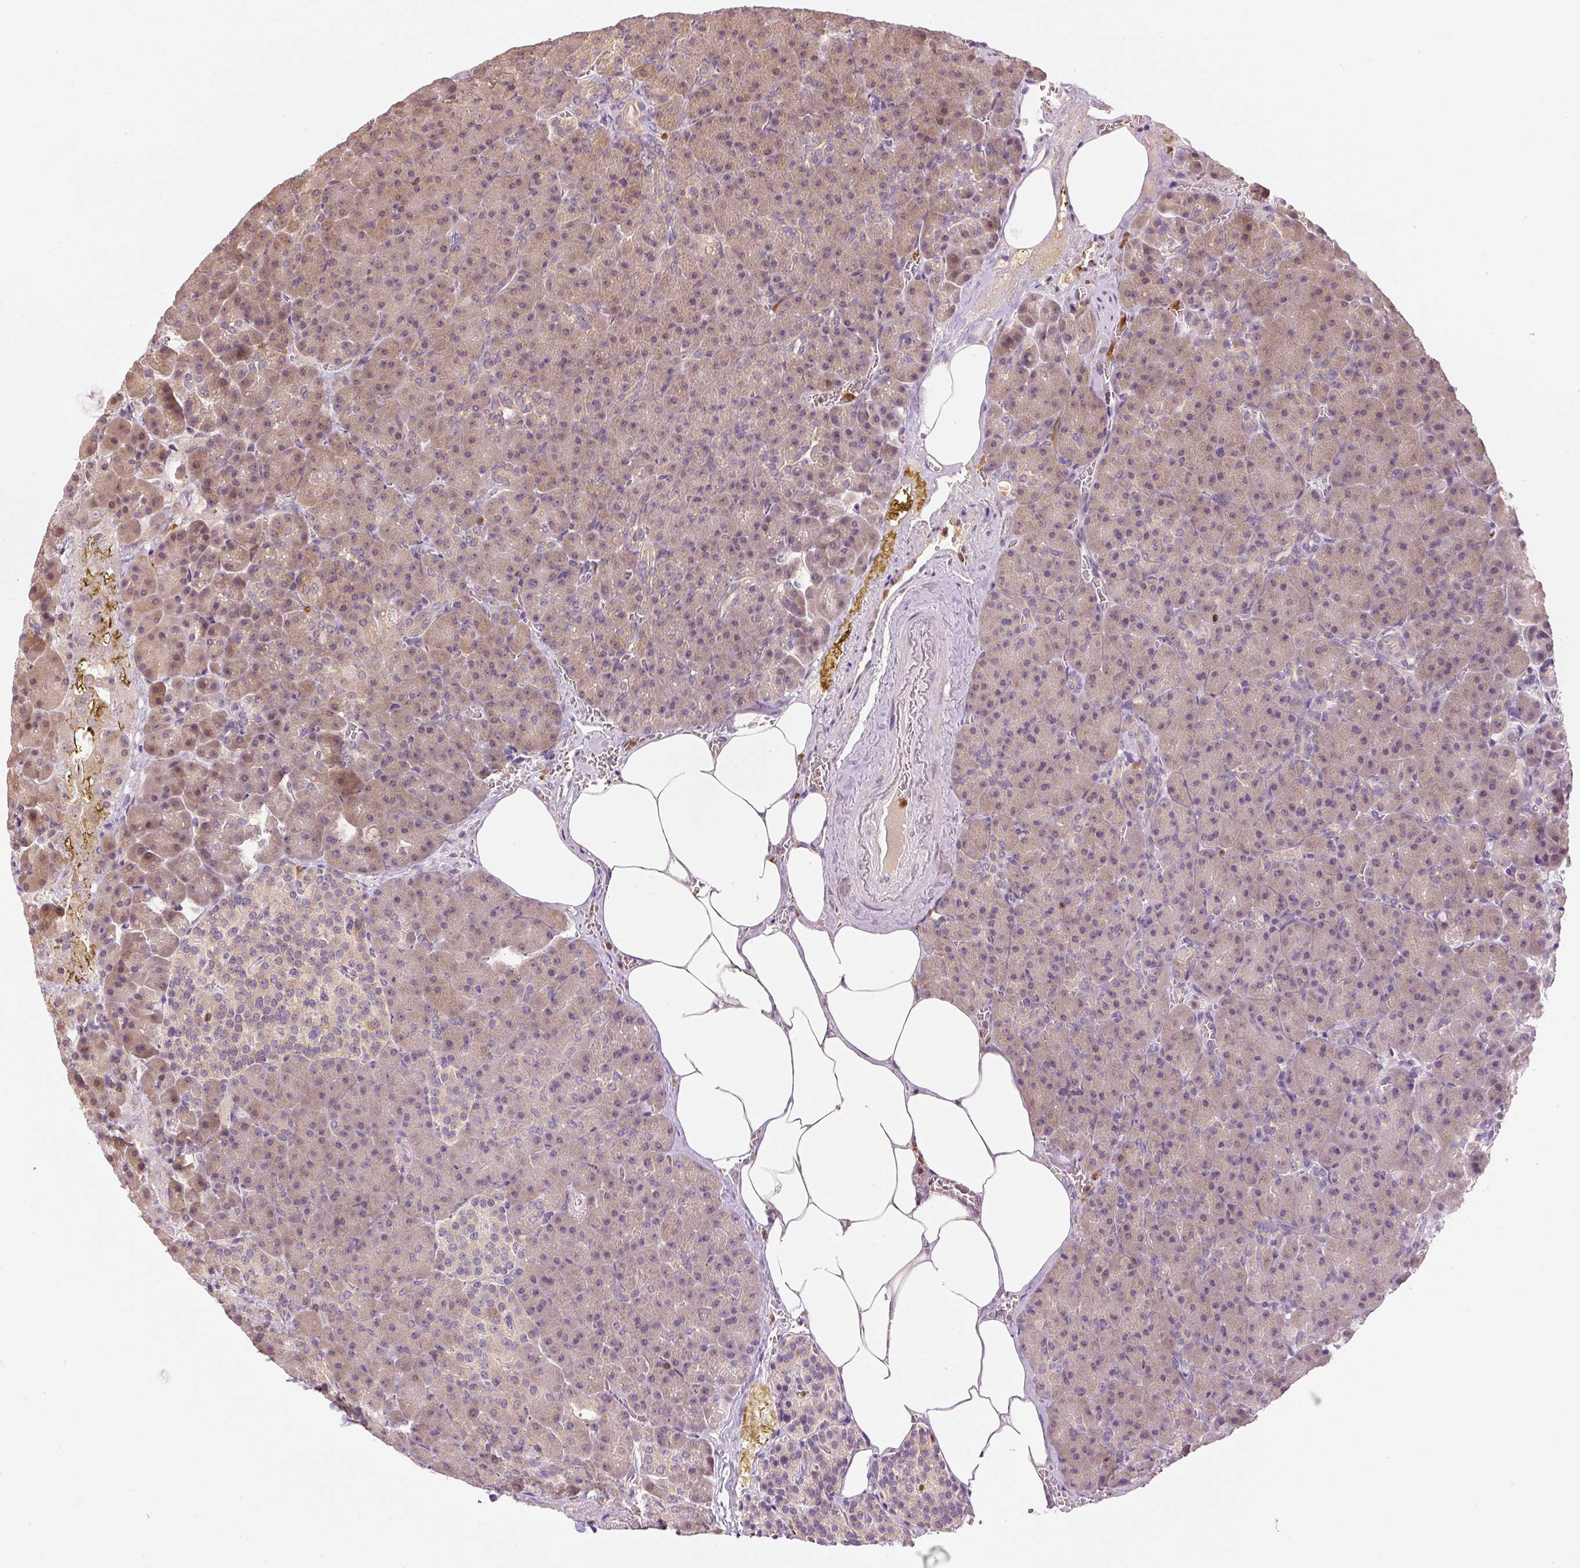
{"staining": {"intensity": "weak", "quantity": ">75%", "location": "cytoplasmic/membranous"}, "tissue": "pancreas", "cell_type": "Exocrine glandular cells", "image_type": "normal", "snomed": [{"axis": "morphology", "description": "Normal tissue, NOS"}, {"axis": "topography", "description": "Pancreas"}], "caption": "DAB (3,3'-diaminobenzidine) immunohistochemical staining of normal pancreas shows weak cytoplasmic/membranous protein expression in about >75% of exocrine glandular cells. (Stains: DAB in brown, nuclei in blue, Microscopy: brightfield microscopy at high magnification).", "gene": "CTTNBP2", "patient": {"sex": "female", "age": 74}}